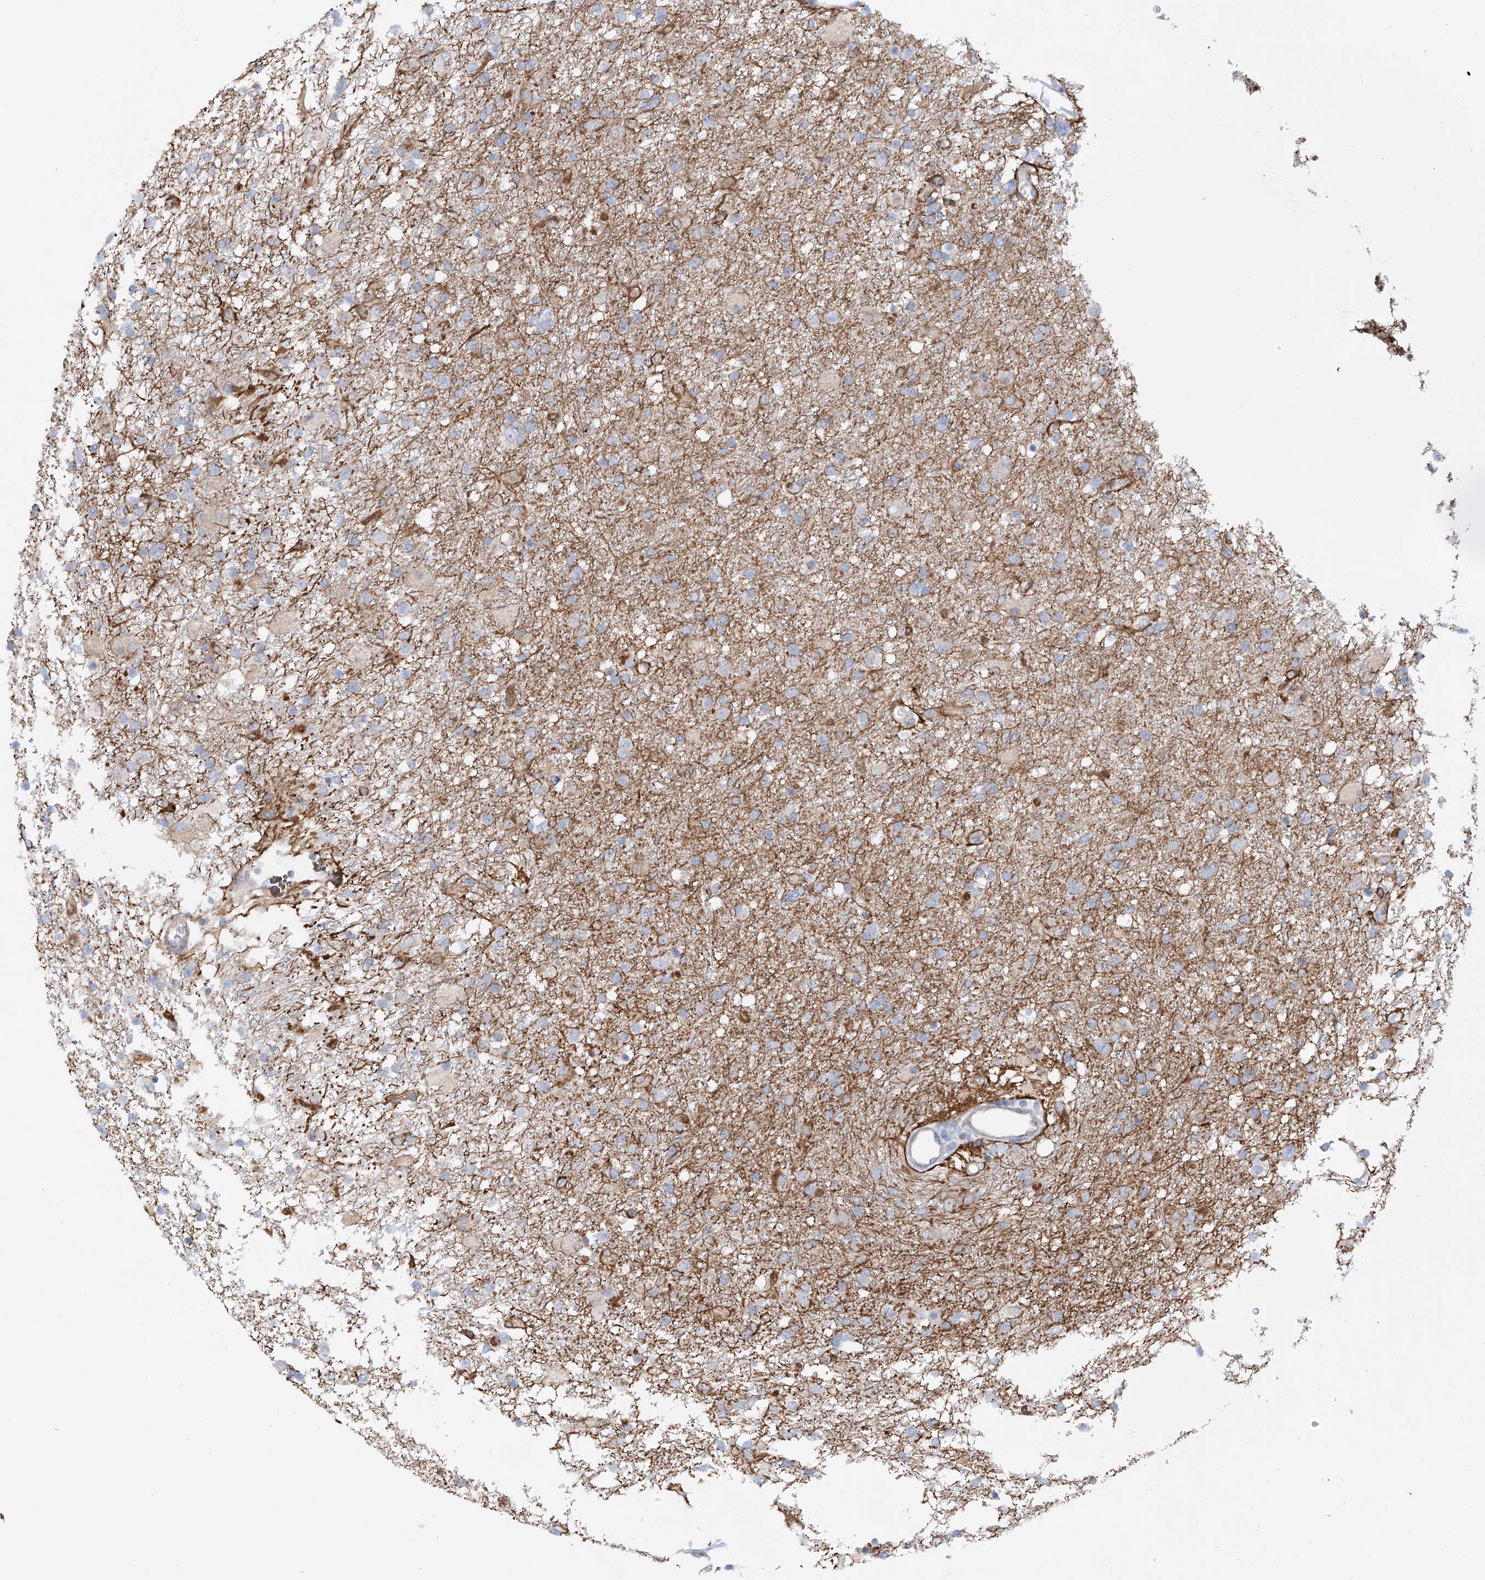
{"staining": {"intensity": "weak", "quantity": "<25%", "location": "cytoplasmic/membranous"}, "tissue": "glioma", "cell_type": "Tumor cells", "image_type": "cancer", "snomed": [{"axis": "morphology", "description": "Glioma, malignant, Low grade"}, {"axis": "topography", "description": "Brain"}], "caption": "Glioma was stained to show a protein in brown. There is no significant expression in tumor cells. (IHC, brightfield microscopy, high magnification).", "gene": "ZNF490", "patient": {"sex": "male", "age": 65}}